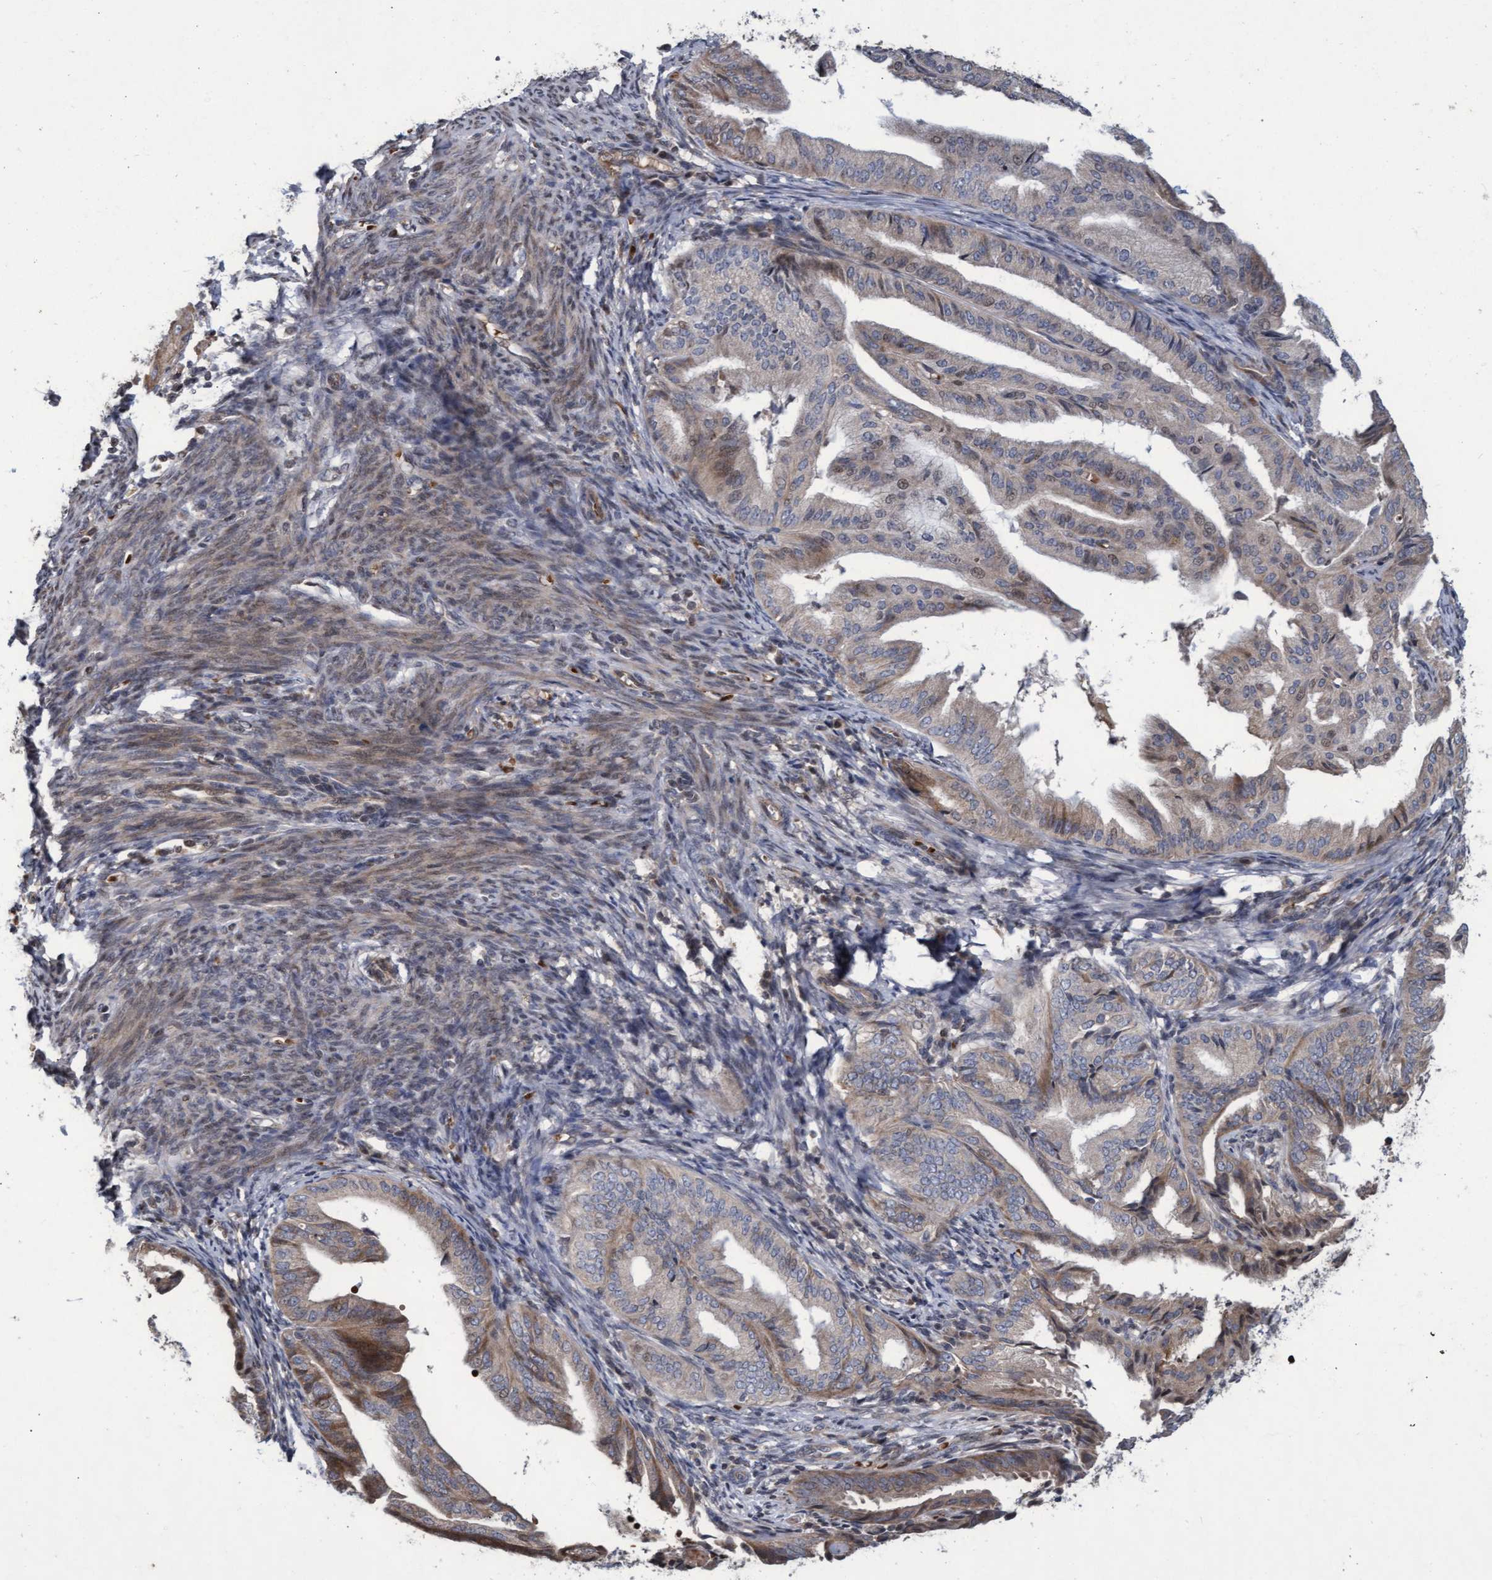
{"staining": {"intensity": "weak", "quantity": "25%-75%", "location": "cytoplasmic/membranous"}, "tissue": "endometrial cancer", "cell_type": "Tumor cells", "image_type": "cancer", "snomed": [{"axis": "morphology", "description": "Adenocarcinoma, NOS"}, {"axis": "topography", "description": "Endometrium"}], "caption": "Protein expression analysis of endometrial adenocarcinoma displays weak cytoplasmic/membranous expression in about 25%-75% of tumor cells. Immunohistochemistry stains the protein in brown and the nuclei are stained blue.", "gene": "KCNC2", "patient": {"sex": "female", "age": 58}}